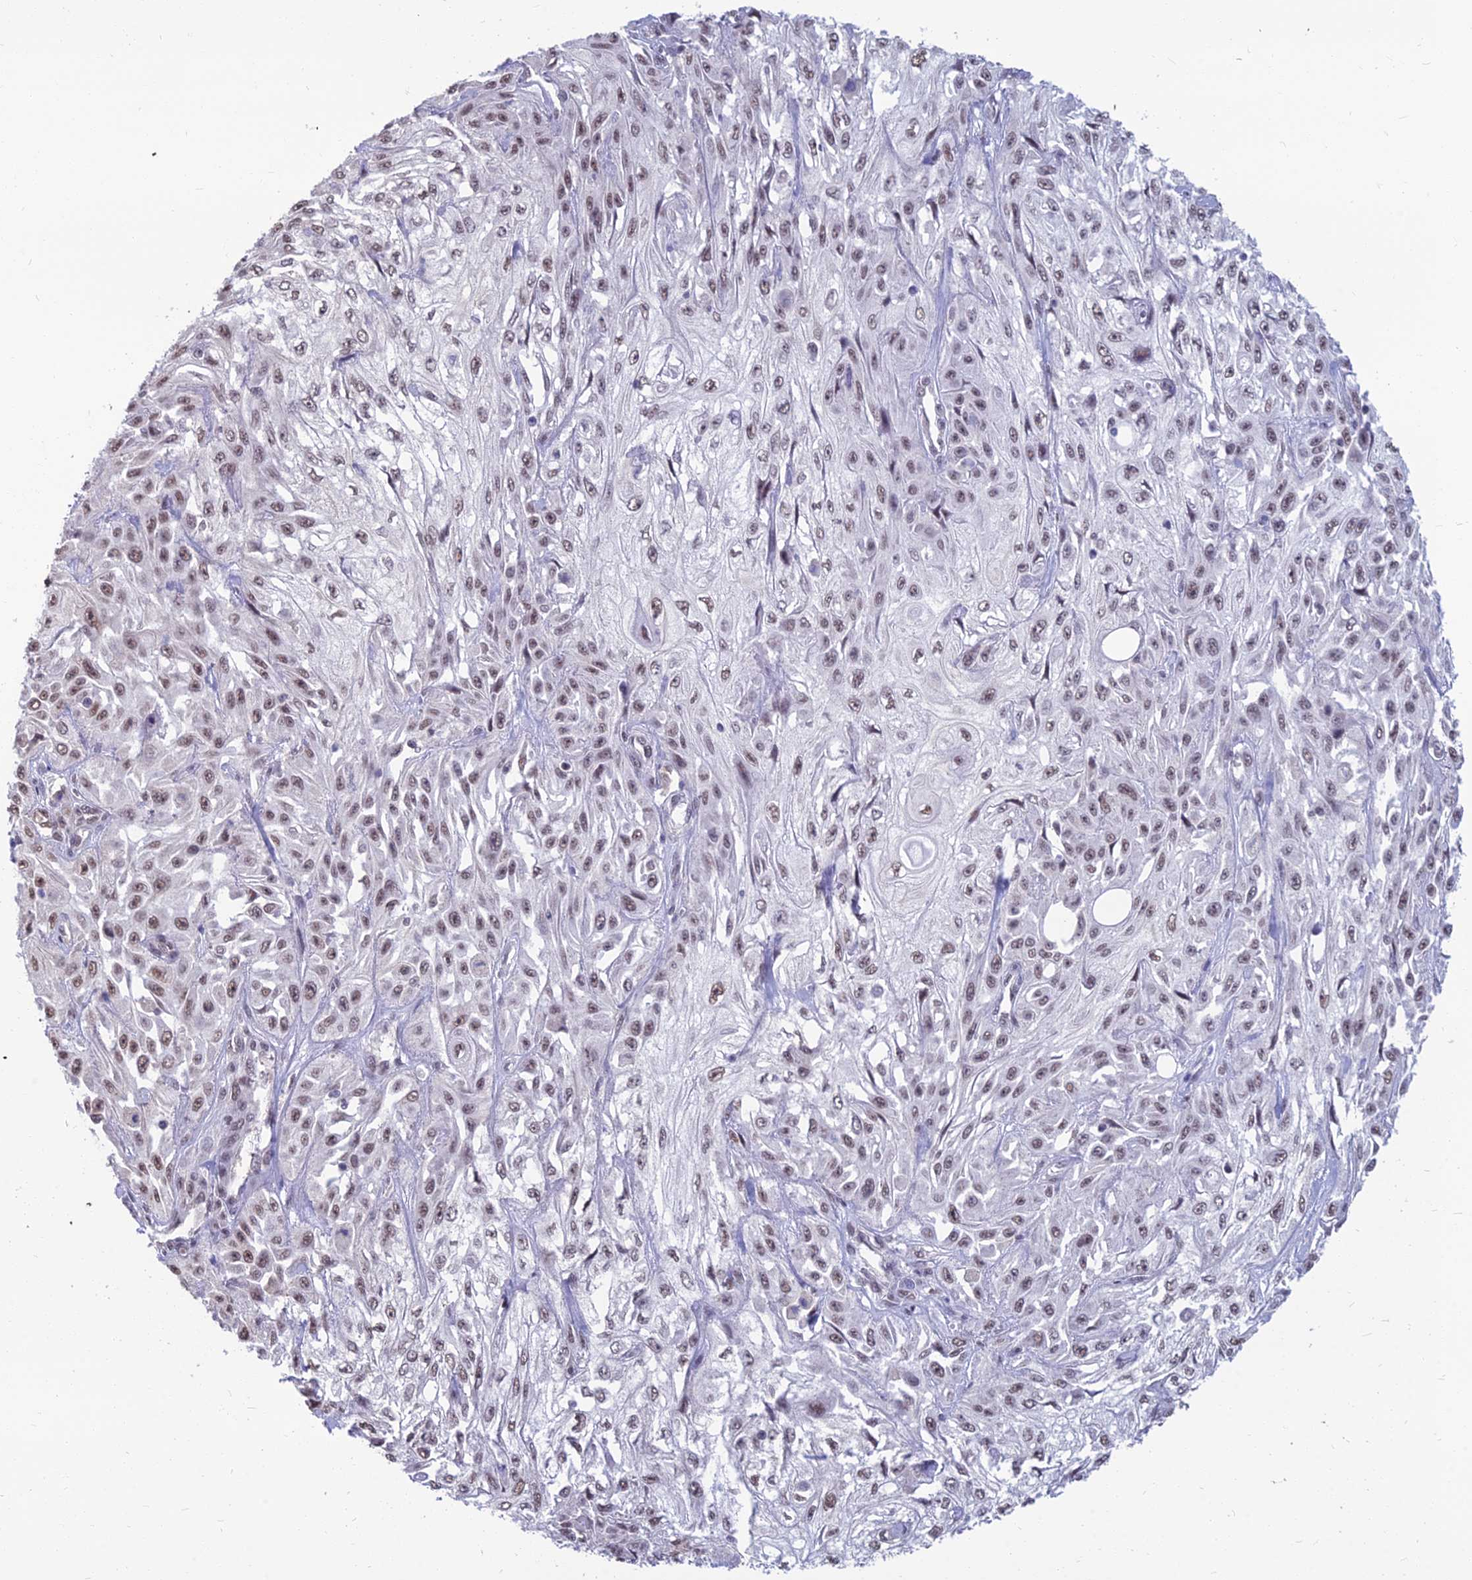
{"staining": {"intensity": "weak", "quantity": "25%-75%", "location": "nuclear"}, "tissue": "skin cancer", "cell_type": "Tumor cells", "image_type": "cancer", "snomed": [{"axis": "morphology", "description": "Squamous cell carcinoma, NOS"}, {"axis": "morphology", "description": "Squamous cell carcinoma, metastatic, NOS"}, {"axis": "topography", "description": "Skin"}, {"axis": "topography", "description": "Lymph node"}], "caption": "Immunohistochemical staining of squamous cell carcinoma (skin) exhibits low levels of weak nuclear expression in about 25%-75% of tumor cells.", "gene": "SRSF7", "patient": {"sex": "male", "age": 75}}